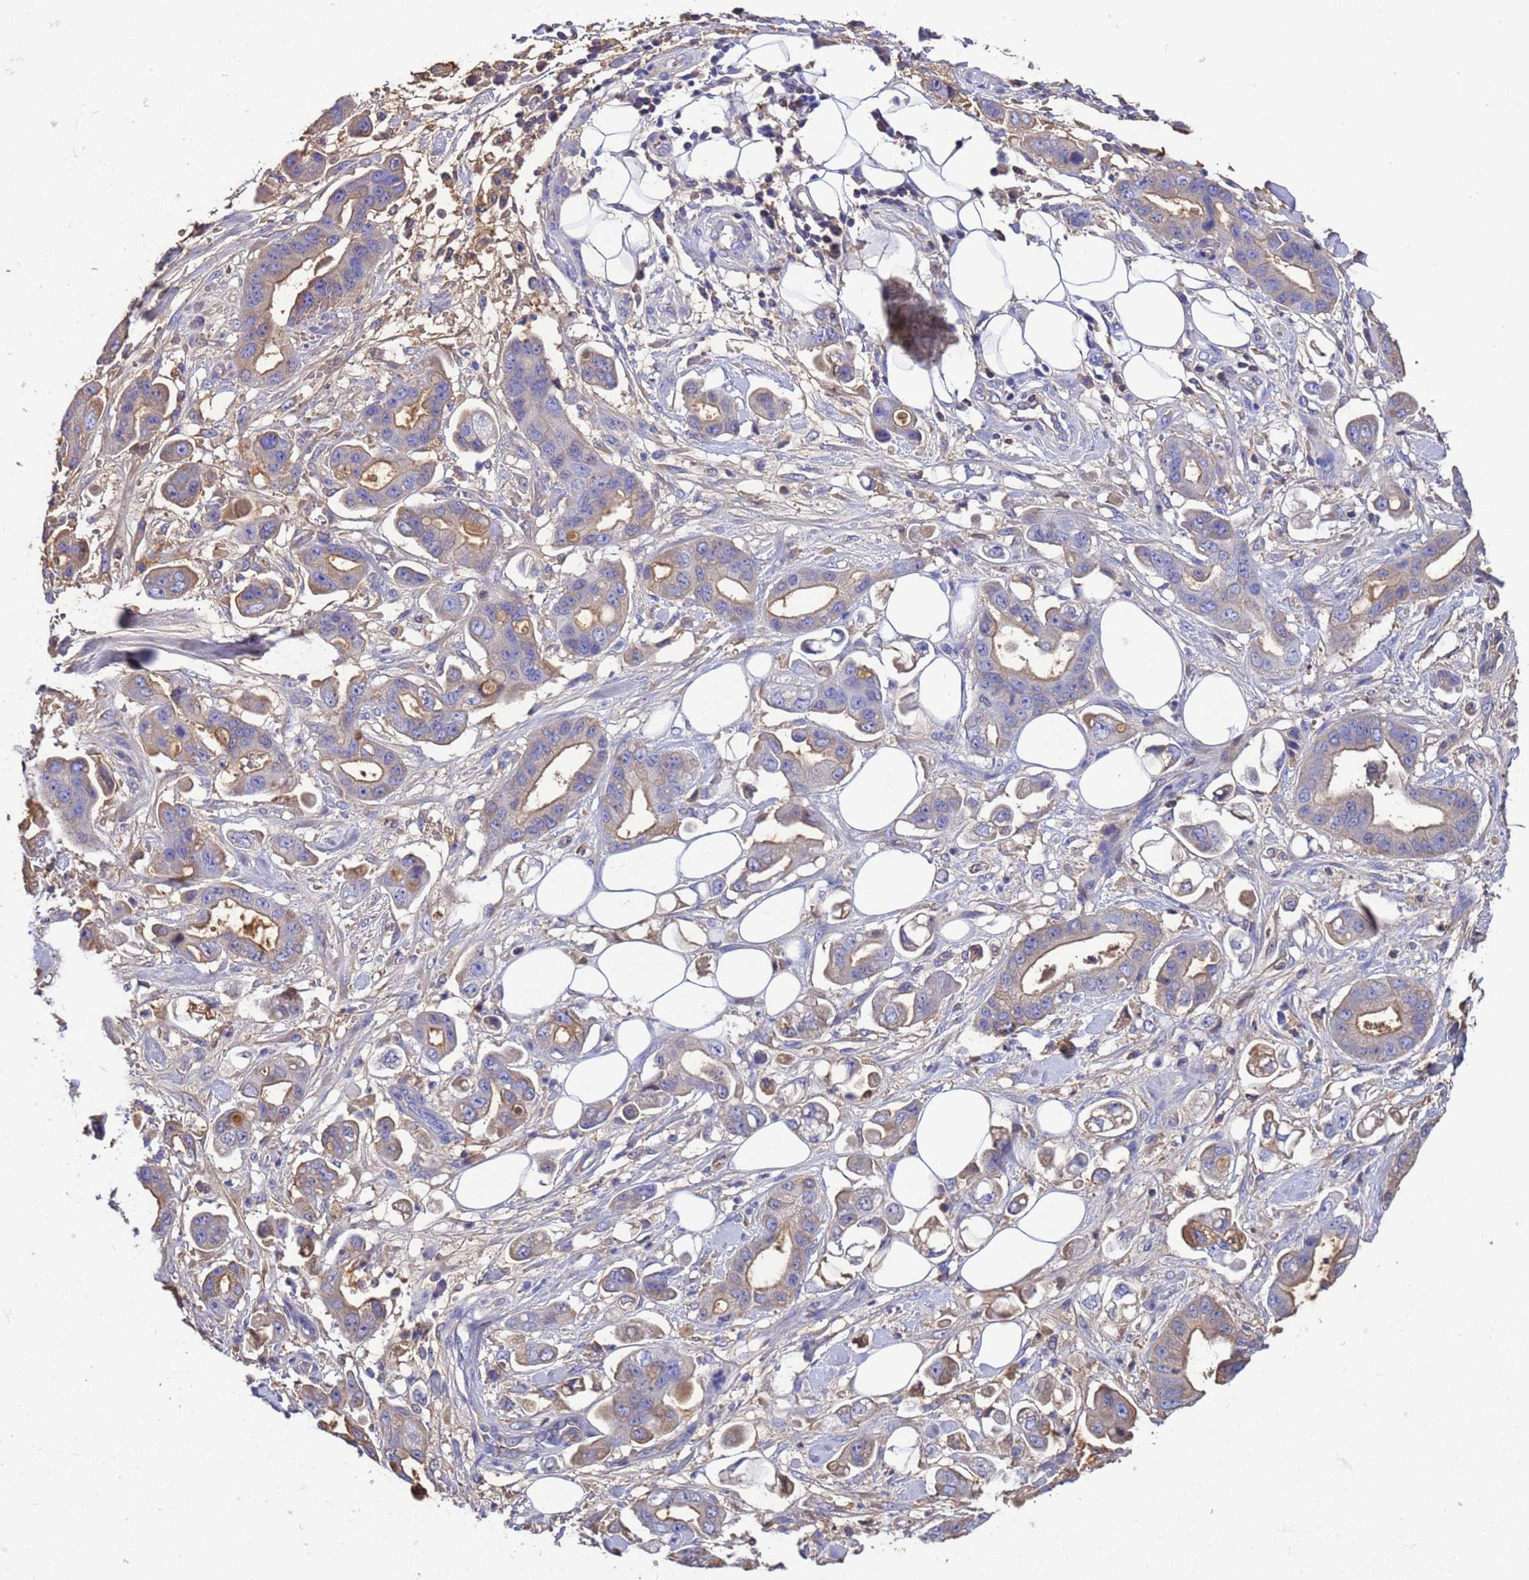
{"staining": {"intensity": "moderate", "quantity": "25%-75%", "location": "cytoplasmic/membranous"}, "tissue": "stomach cancer", "cell_type": "Tumor cells", "image_type": "cancer", "snomed": [{"axis": "morphology", "description": "Adenocarcinoma, NOS"}, {"axis": "topography", "description": "Stomach"}], "caption": "Immunohistochemical staining of adenocarcinoma (stomach) exhibits moderate cytoplasmic/membranous protein expression in about 25%-75% of tumor cells. (brown staining indicates protein expression, while blue staining denotes nuclei).", "gene": "H1-7", "patient": {"sex": "male", "age": 62}}